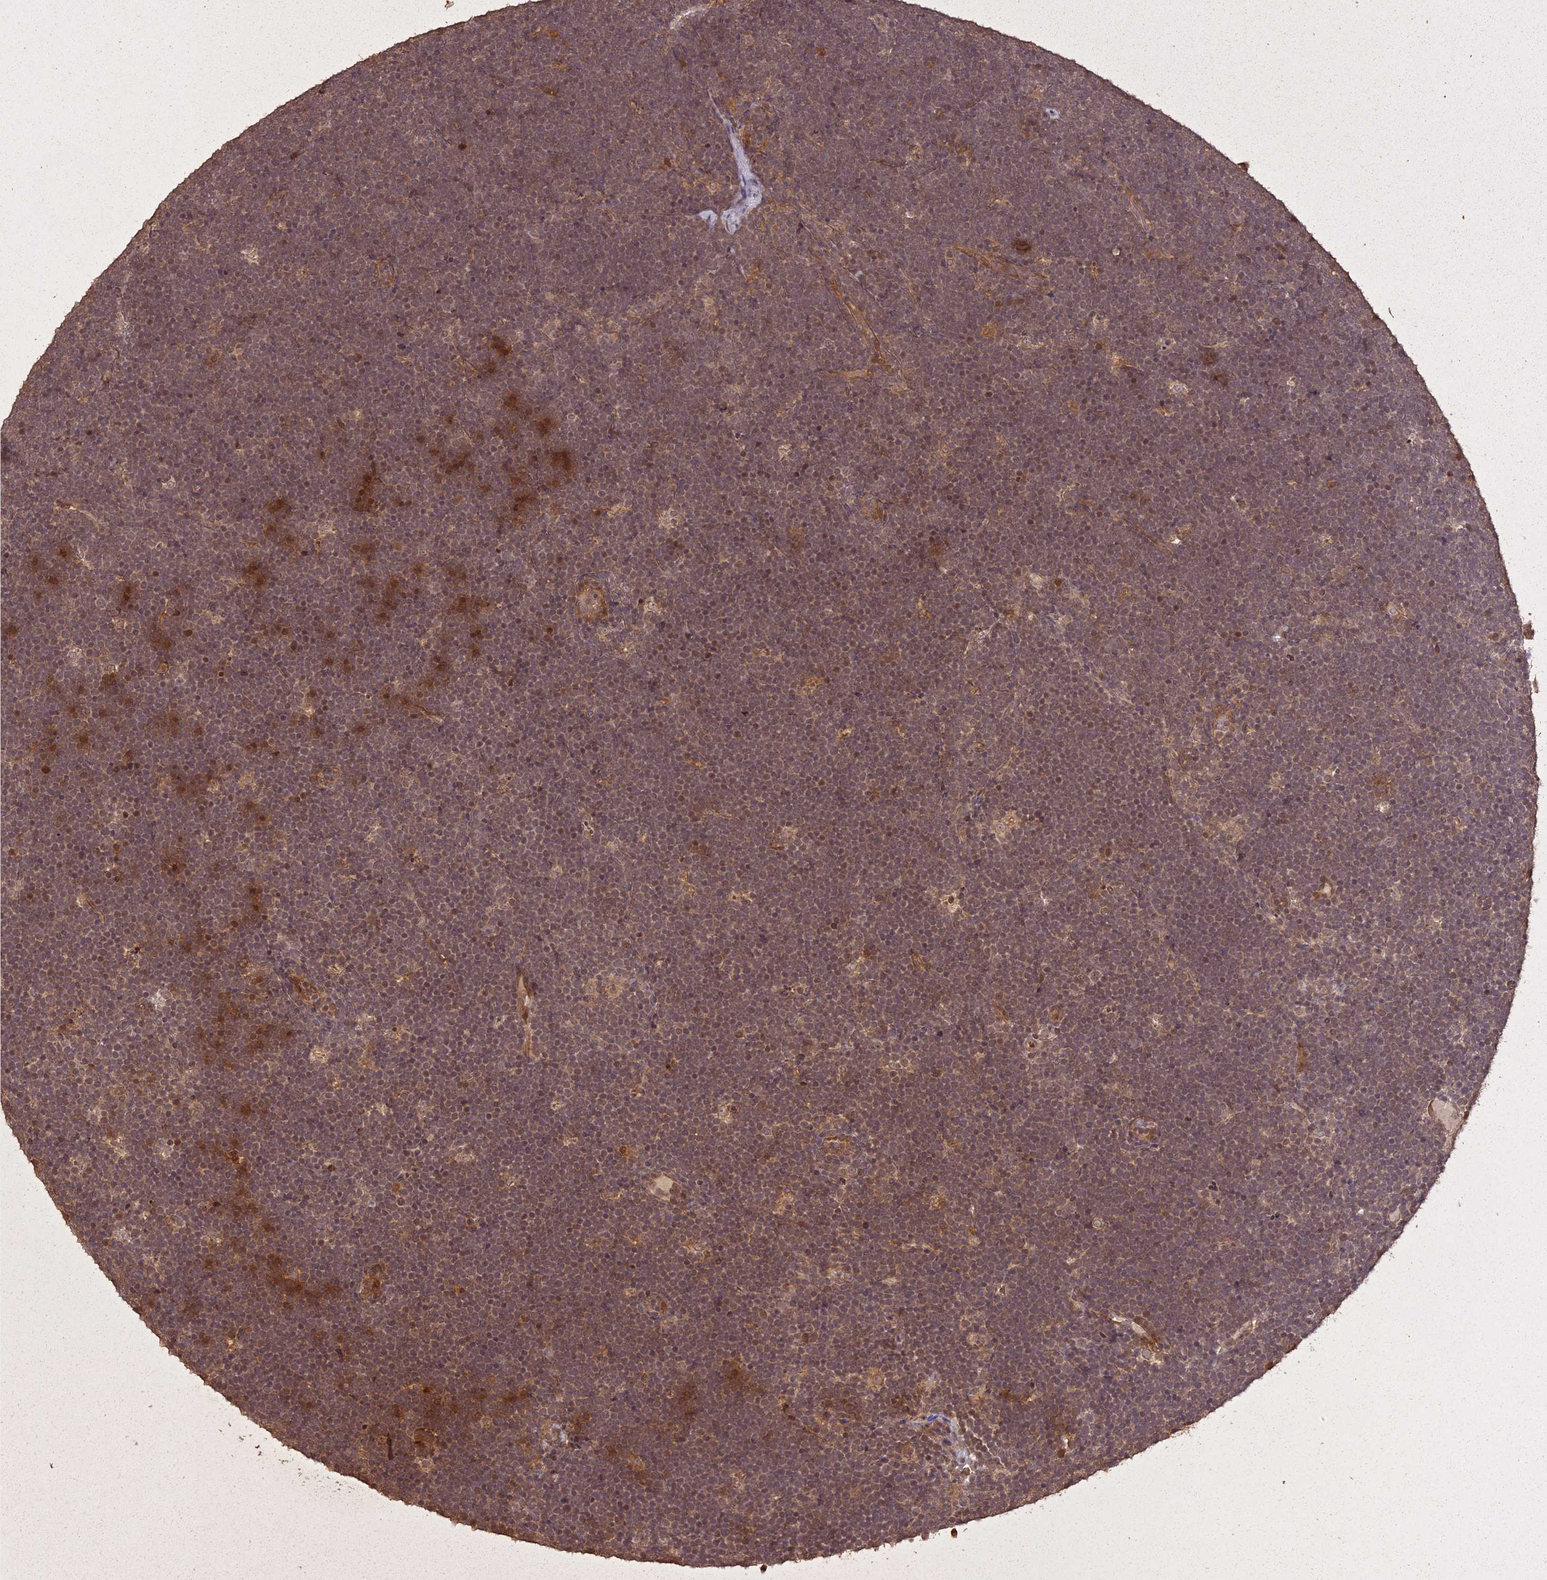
{"staining": {"intensity": "weak", "quantity": "25%-75%", "location": "nuclear"}, "tissue": "lymphoma", "cell_type": "Tumor cells", "image_type": "cancer", "snomed": [{"axis": "morphology", "description": "Malignant lymphoma, non-Hodgkin's type, High grade"}, {"axis": "topography", "description": "Lymph node"}], "caption": "This histopathology image demonstrates immunohistochemistry staining of high-grade malignant lymphoma, non-Hodgkin's type, with low weak nuclear staining in about 25%-75% of tumor cells.", "gene": "LIN37", "patient": {"sex": "male", "age": 13}}